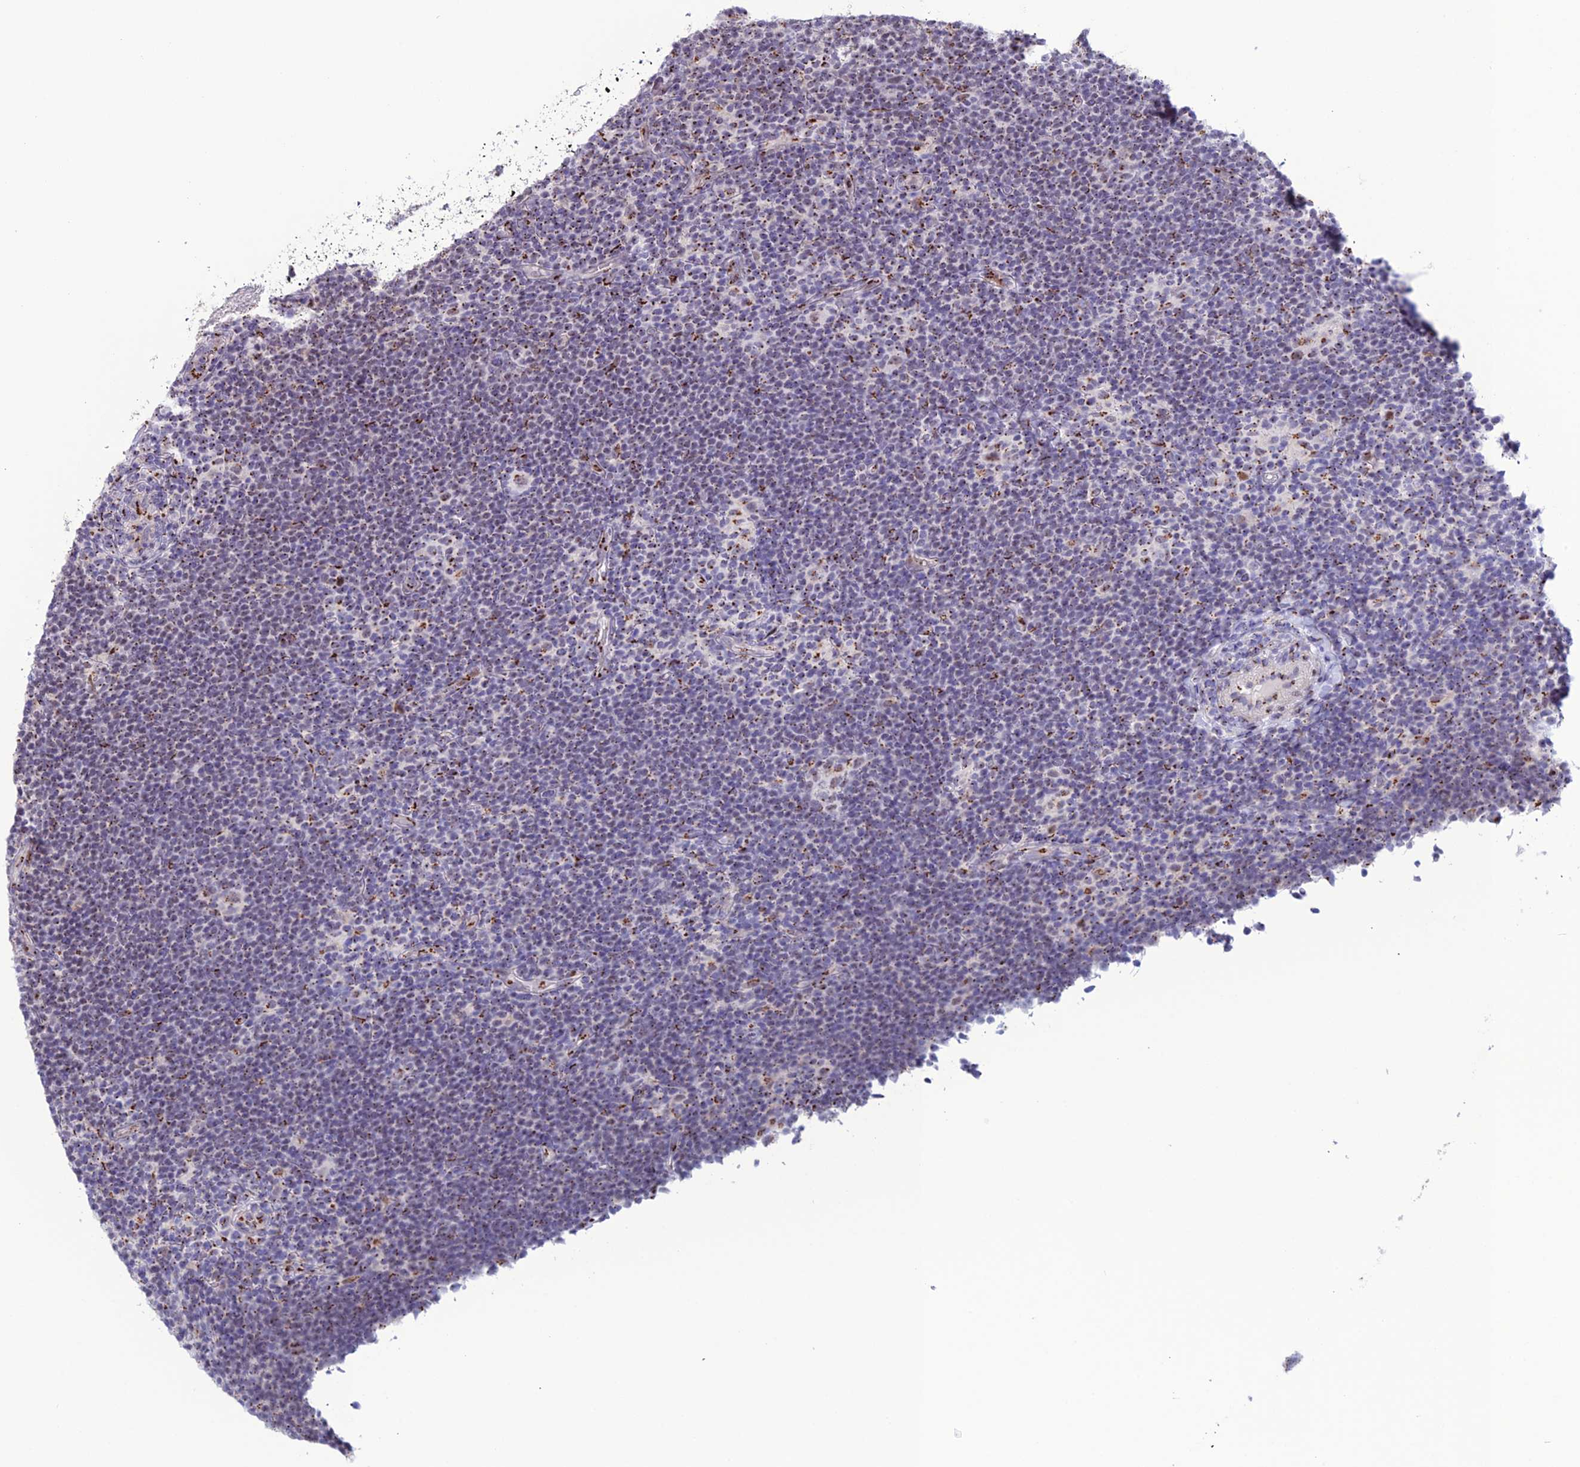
{"staining": {"intensity": "strong", "quantity": "<25%", "location": "cytoplasmic/membranous"}, "tissue": "lymphoma", "cell_type": "Tumor cells", "image_type": "cancer", "snomed": [{"axis": "morphology", "description": "Hodgkin's disease, NOS"}, {"axis": "topography", "description": "Lymph node"}], "caption": "Immunohistochemical staining of lymphoma exhibits medium levels of strong cytoplasmic/membranous expression in about <25% of tumor cells.", "gene": "PLEKHA4", "patient": {"sex": "female", "age": 57}}